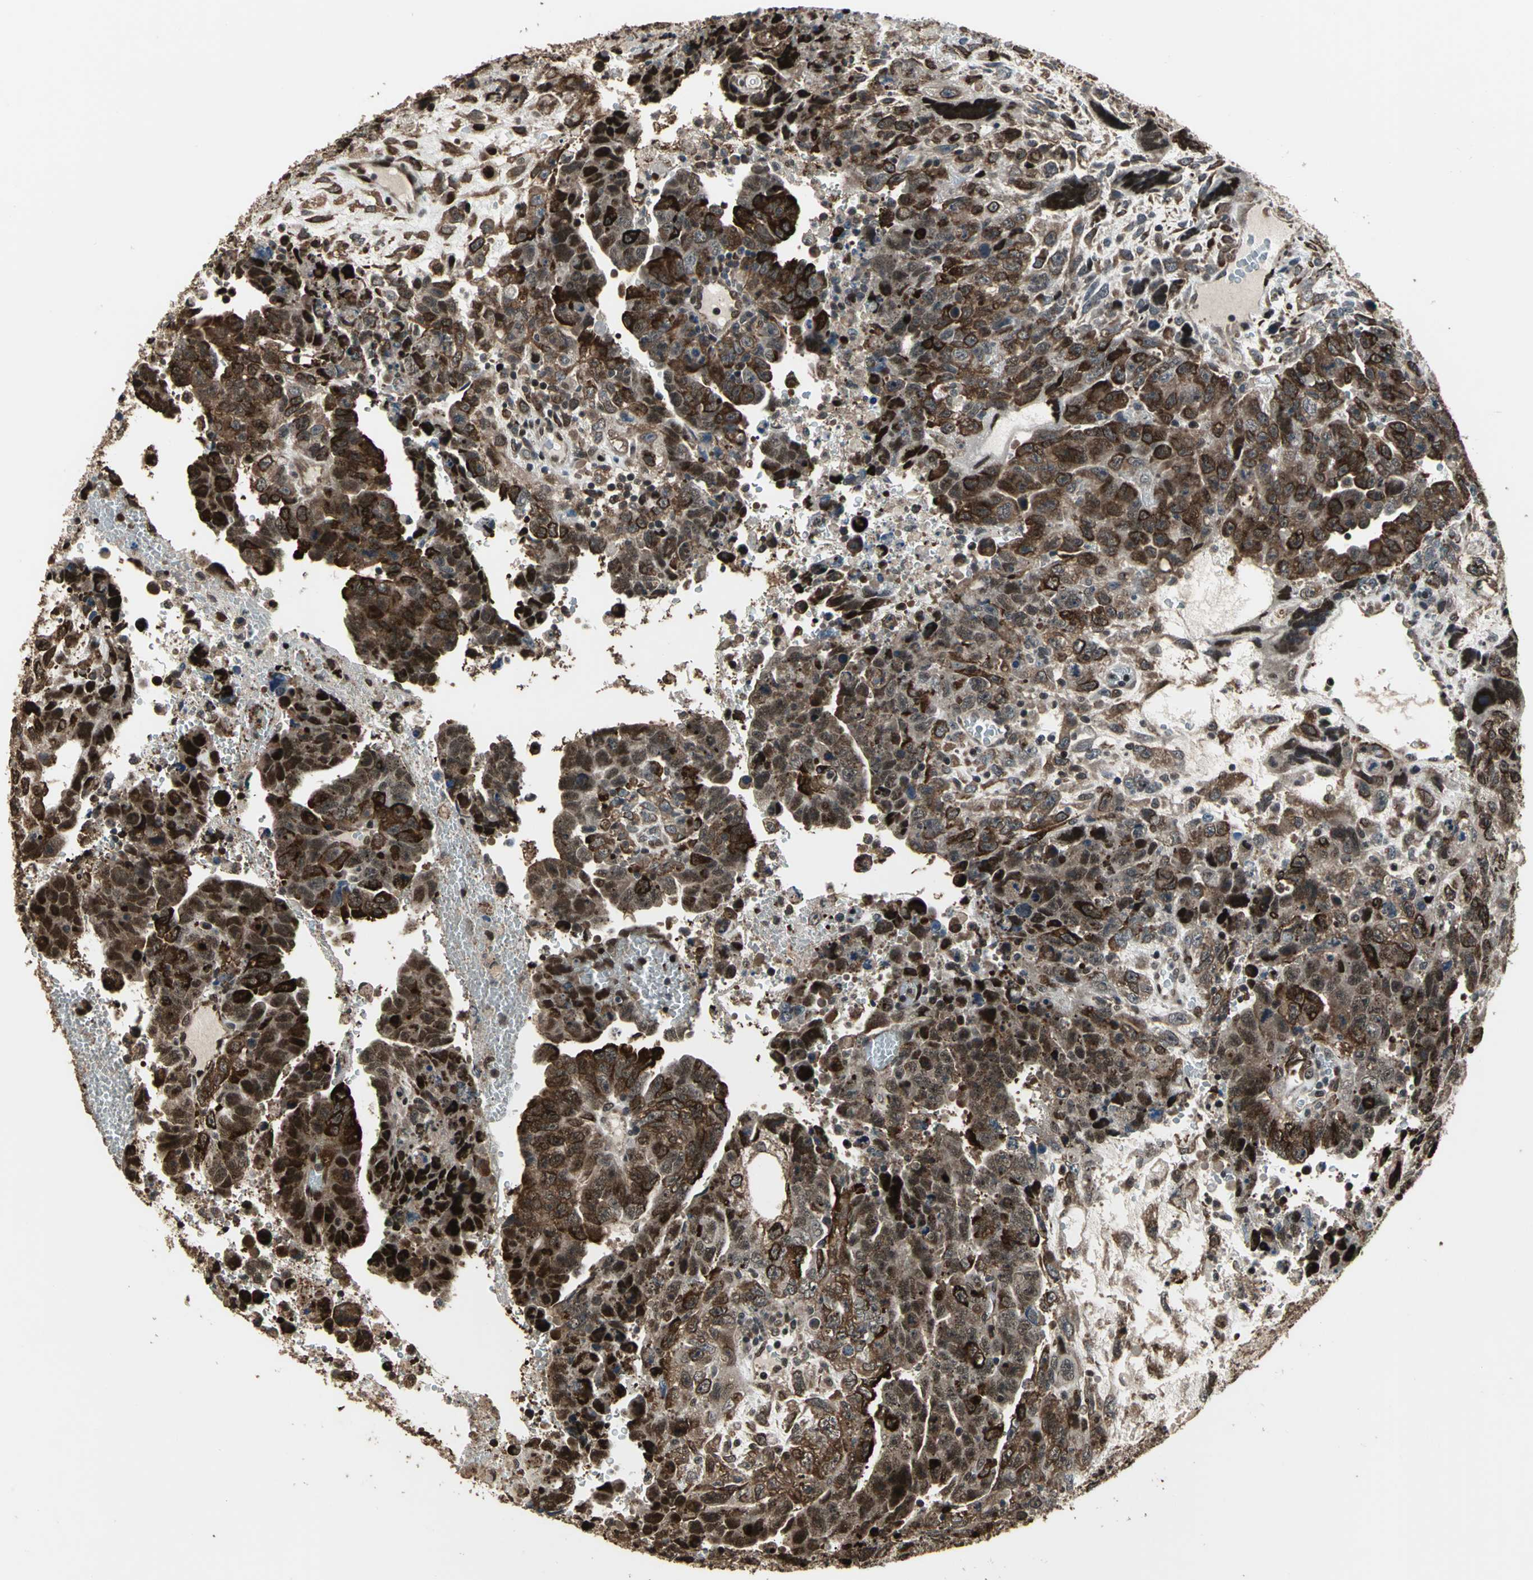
{"staining": {"intensity": "strong", "quantity": ">75%", "location": "nuclear"}, "tissue": "testis cancer", "cell_type": "Tumor cells", "image_type": "cancer", "snomed": [{"axis": "morphology", "description": "Carcinoma, Embryonal, NOS"}, {"axis": "topography", "description": "Testis"}], "caption": "An IHC histopathology image of tumor tissue is shown. Protein staining in brown labels strong nuclear positivity in testis embryonal carcinoma within tumor cells.", "gene": "MIS18BP1", "patient": {"sex": "male", "age": 28}}